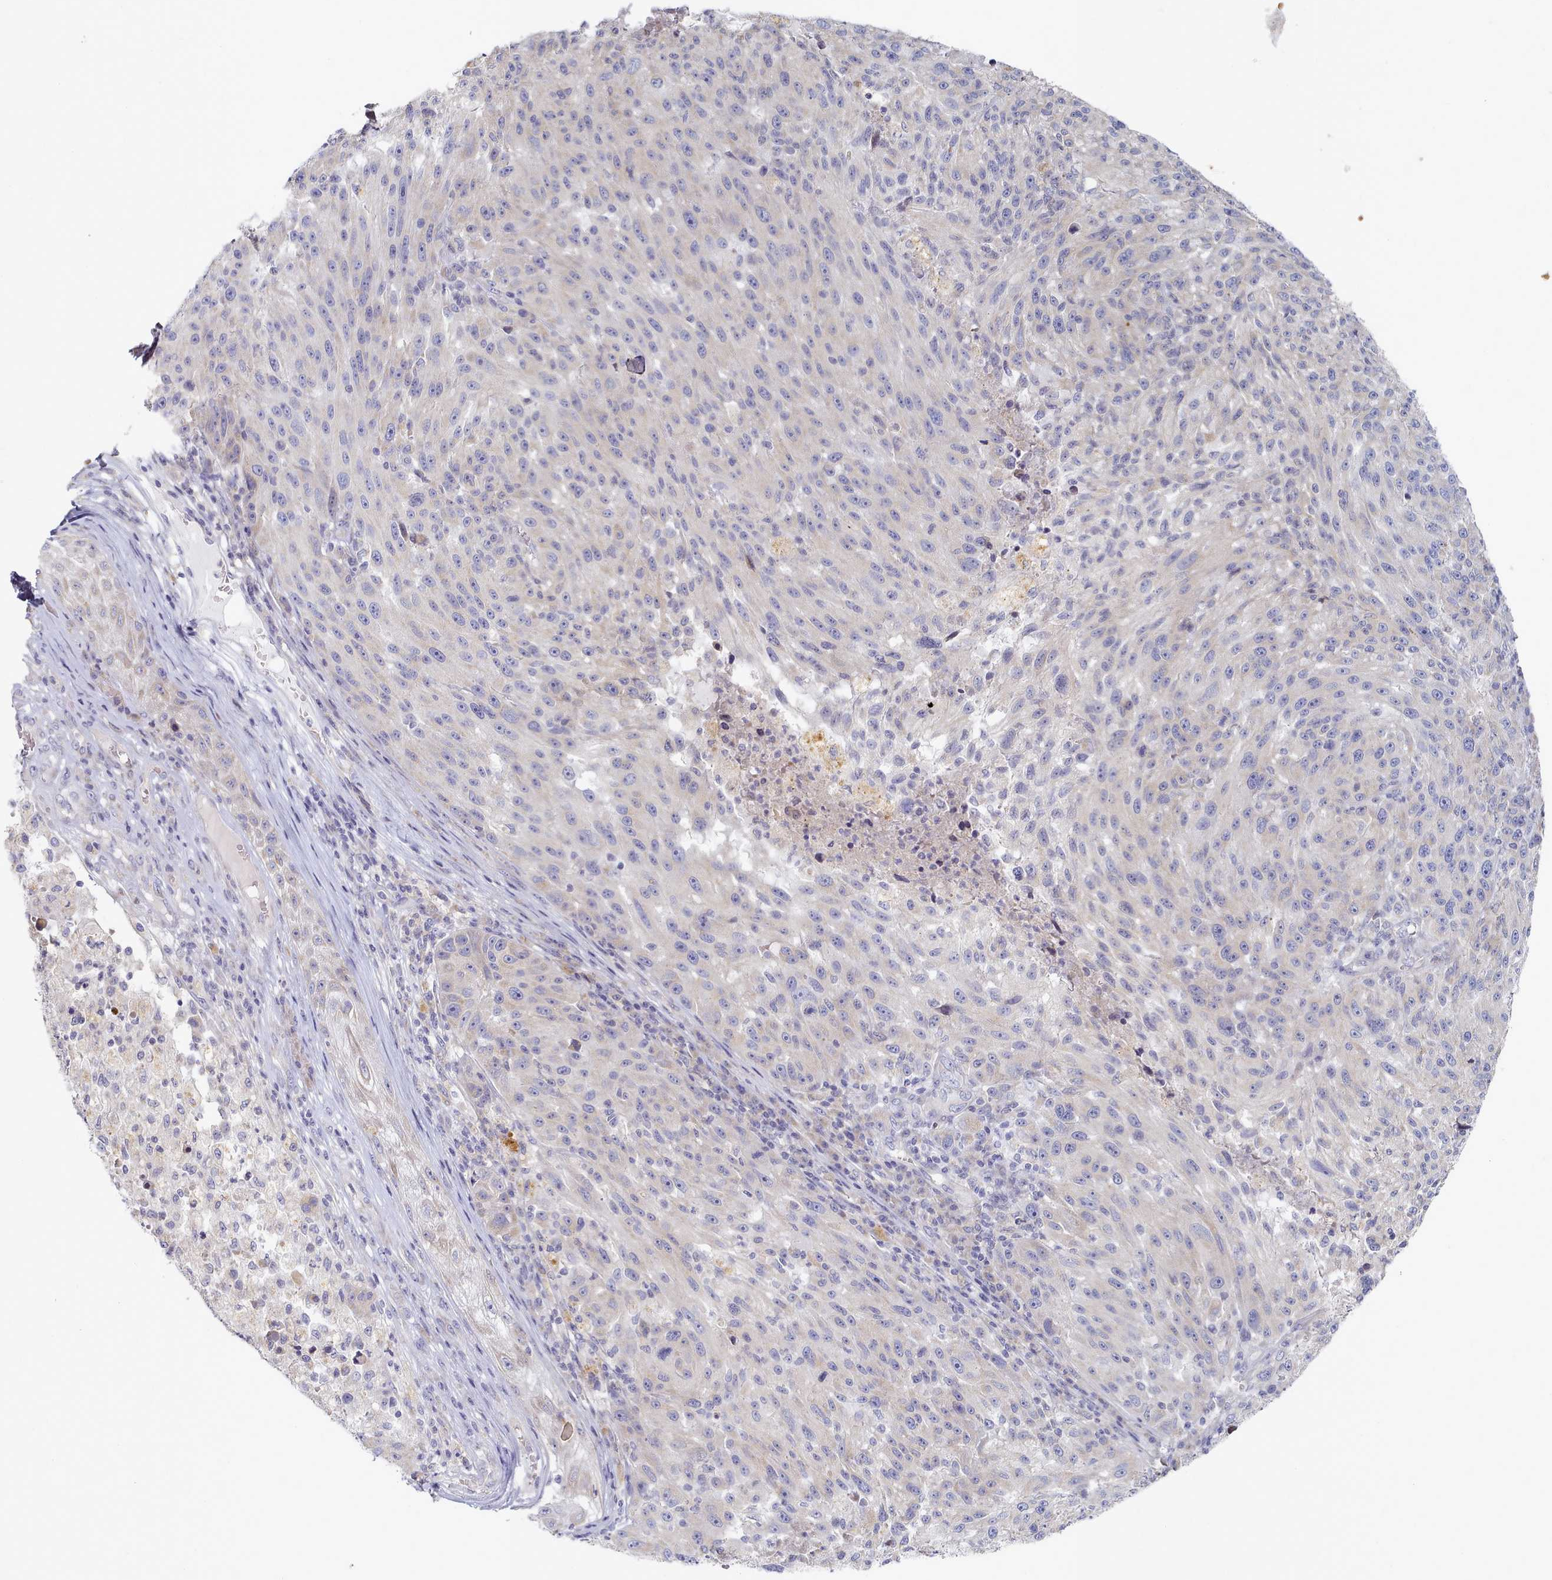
{"staining": {"intensity": "negative", "quantity": "none", "location": "none"}, "tissue": "melanoma", "cell_type": "Tumor cells", "image_type": "cancer", "snomed": [{"axis": "morphology", "description": "Malignant melanoma, NOS"}, {"axis": "topography", "description": "Skin"}], "caption": "DAB (3,3'-diaminobenzidine) immunohistochemical staining of human melanoma demonstrates no significant staining in tumor cells.", "gene": "TYW1B", "patient": {"sex": "male", "age": 53}}